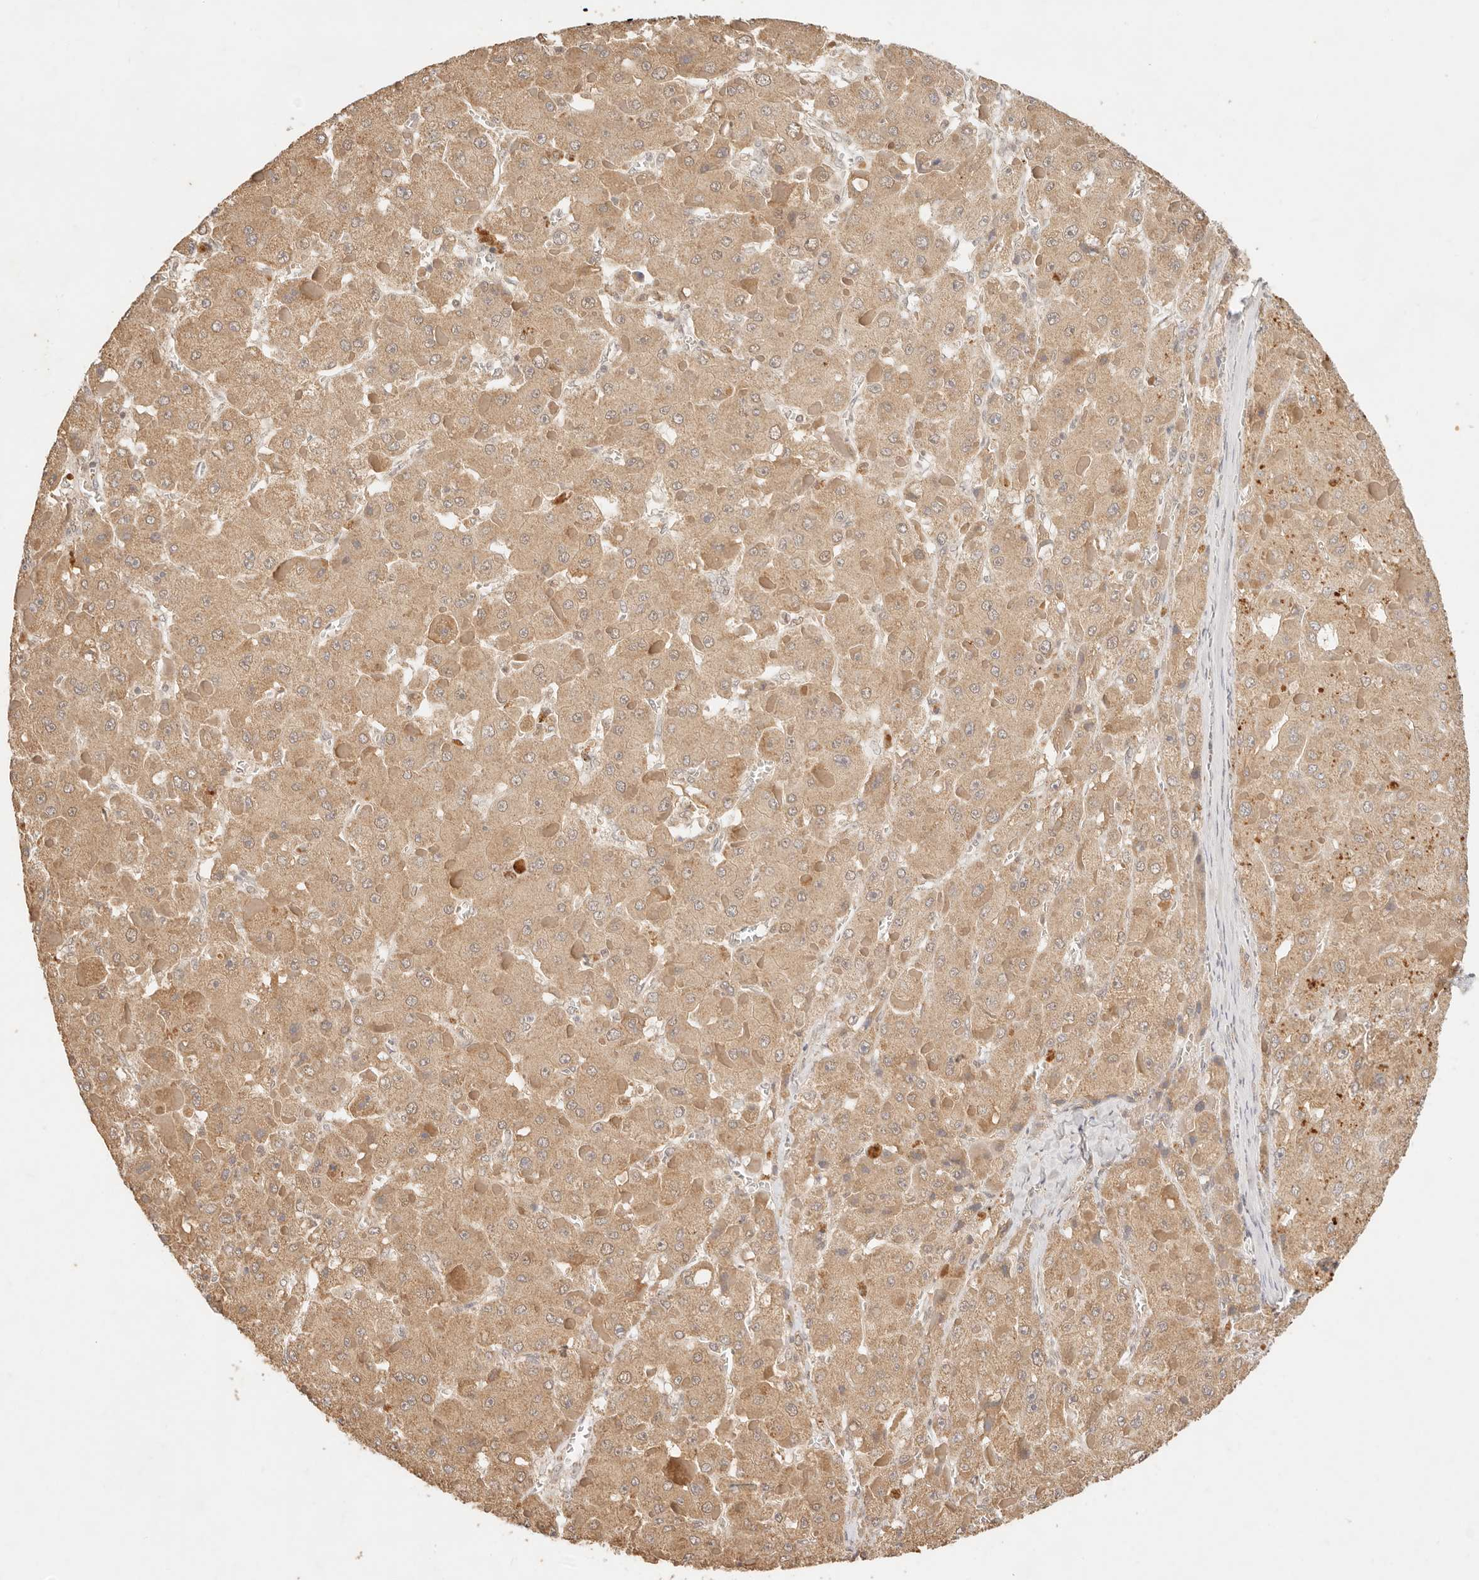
{"staining": {"intensity": "moderate", "quantity": ">75%", "location": "cytoplasmic/membranous"}, "tissue": "liver cancer", "cell_type": "Tumor cells", "image_type": "cancer", "snomed": [{"axis": "morphology", "description": "Carcinoma, Hepatocellular, NOS"}, {"axis": "topography", "description": "Liver"}], "caption": "IHC histopathology image of liver cancer stained for a protein (brown), which shows medium levels of moderate cytoplasmic/membranous staining in about >75% of tumor cells.", "gene": "TRIM11", "patient": {"sex": "female", "age": 73}}